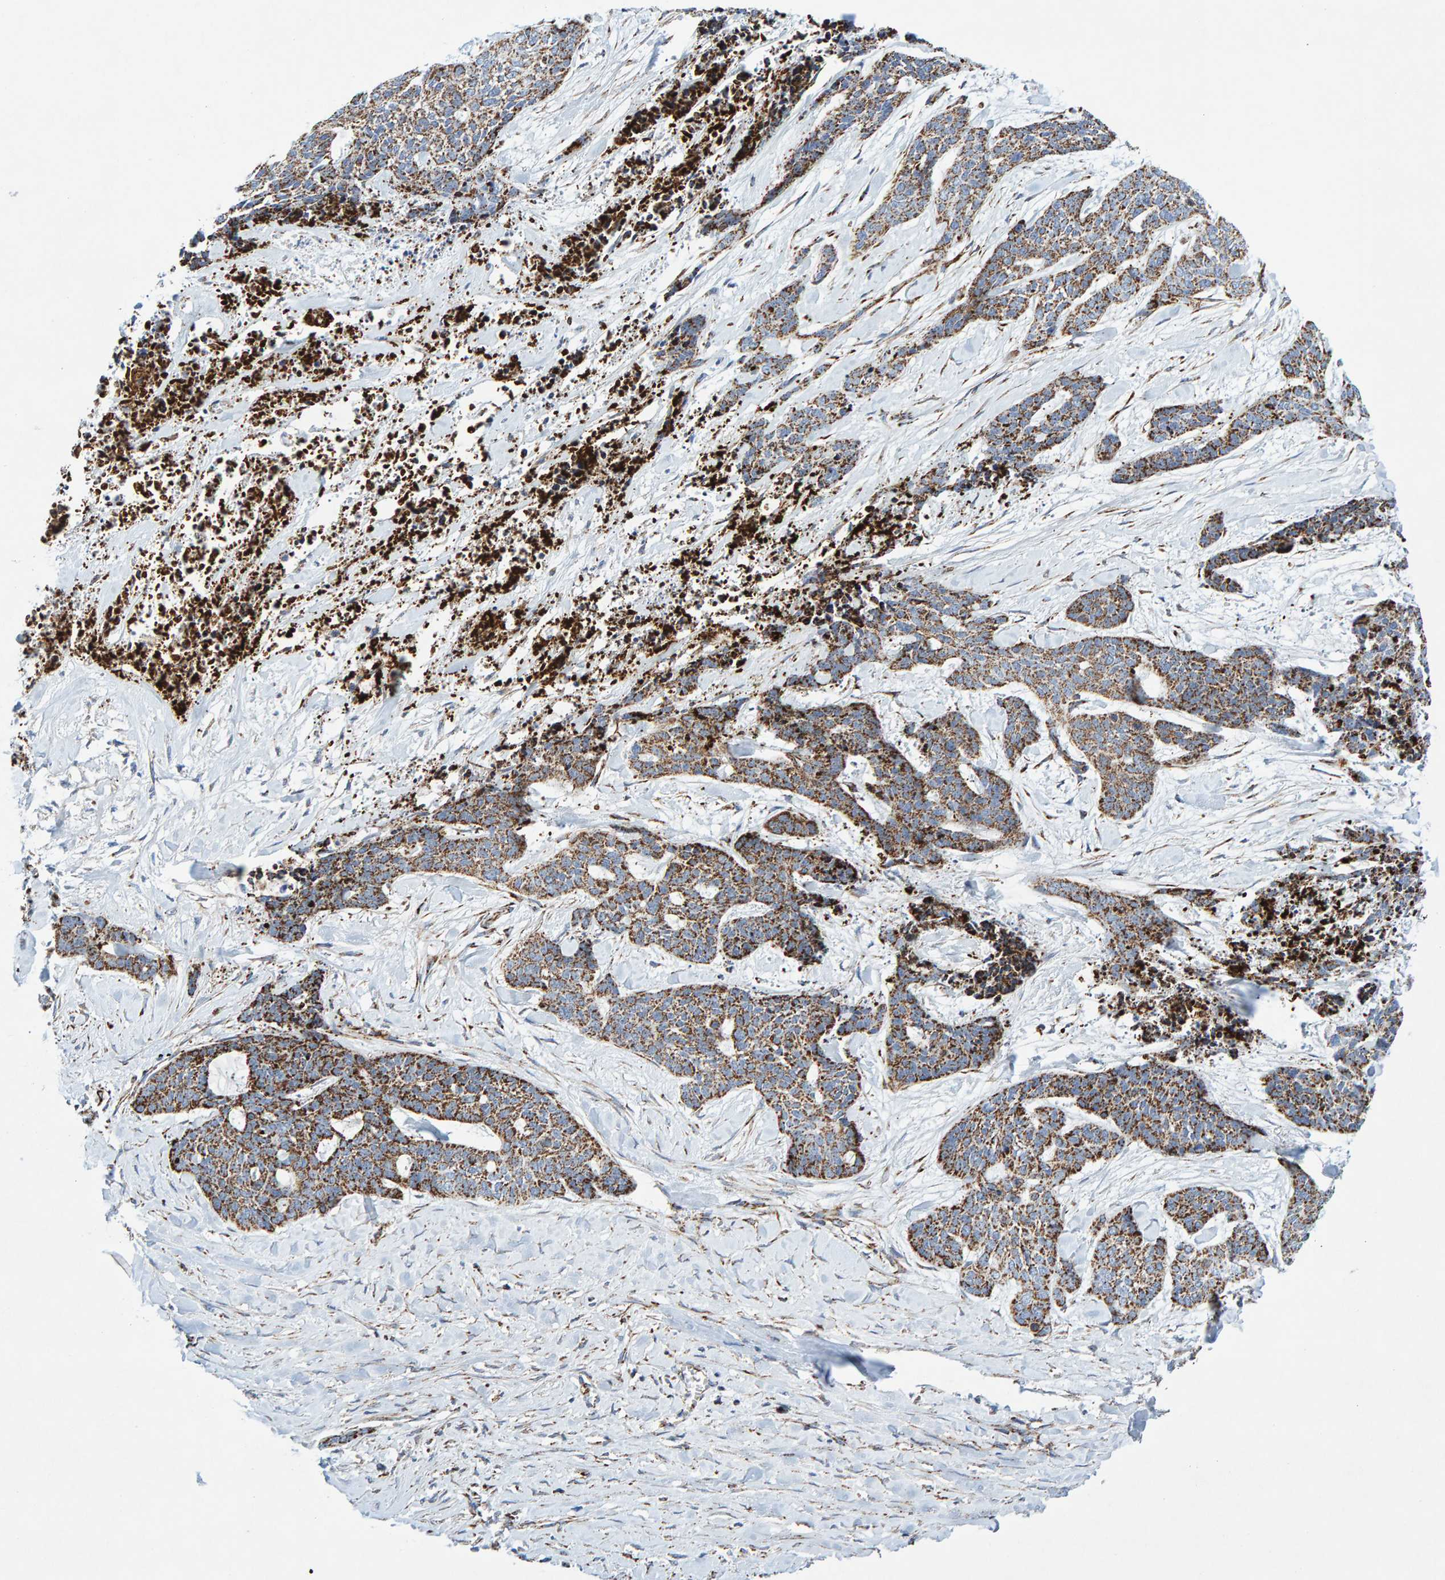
{"staining": {"intensity": "strong", "quantity": ">75%", "location": "cytoplasmic/membranous"}, "tissue": "skin cancer", "cell_type": "Tumor cells", "image_type": "cancer", "snomed": [{"axis": "morphology", "description": "Basal cell carcinoma"}, {"axis": "topography", "description": "Skin"}], "caption": "Immunohistochemistry photomicrograph of skin cancer stained for a protein (brown), which exhibits high levels of strong cytoplasmic/membranous expression in about >75% of tumor cells.", "gene": "GGTA1", "patient": {"sex": "female", "age": 64}}